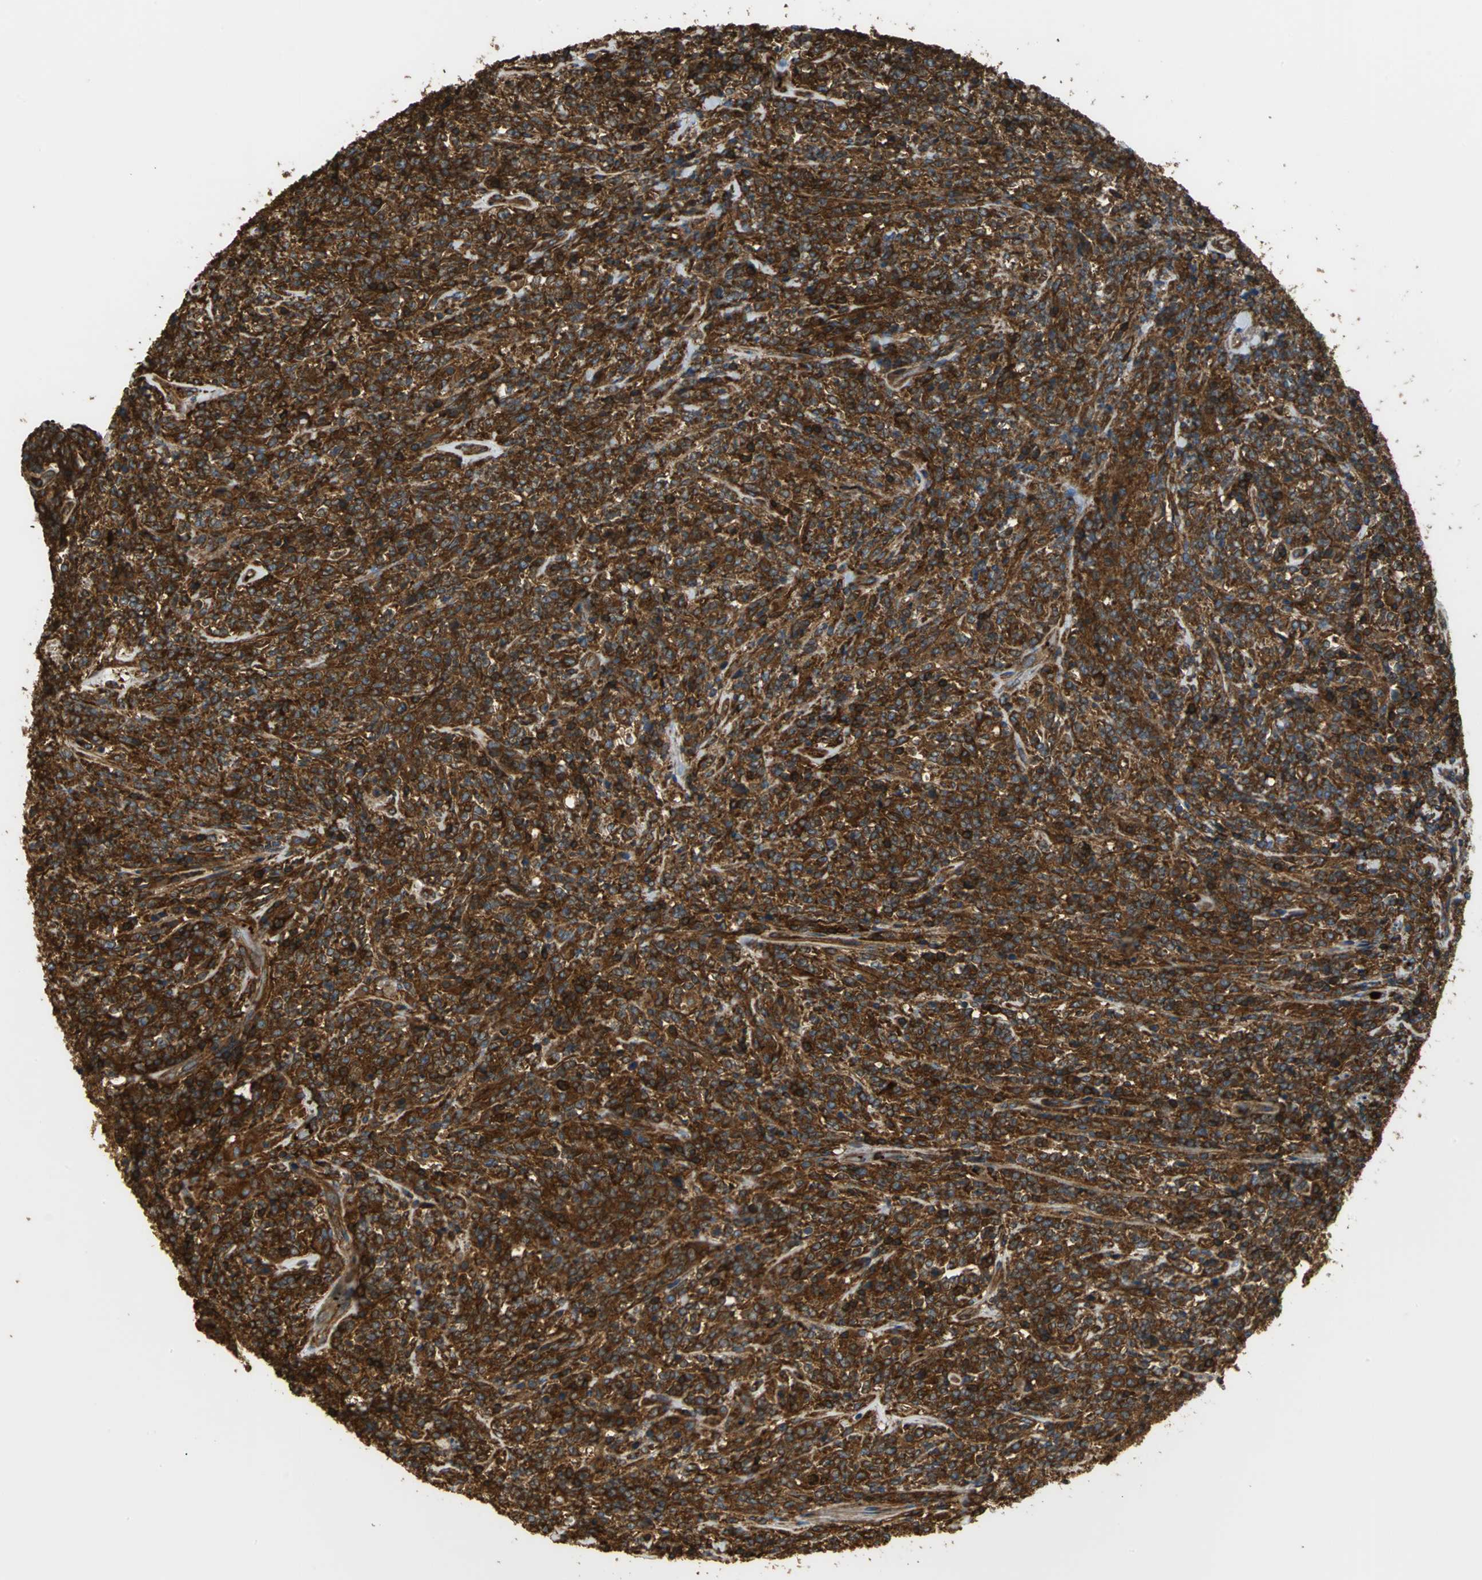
{"staining": {"intensity": "strong", "quantity": ">75%", "location": "cytoplasmic/membranous"}, "tissue": "lymphoma", "cell_type": "Tumor cells", "image_type": "cancer", "snomed": [{"axis": "morphology", "description": "Malignant lymphoma, non-Hodgkin's type, High grade"}, {"axis": "topography", "description": "Soft tissue"}], "caption": "Protein expression analysis of human lymphoma reveals strong cytoplasmic/membranous expression in approximately >75% of tumor cells.", "gene": "TLN1", "patient": {"sex": "male", "age": 18}}